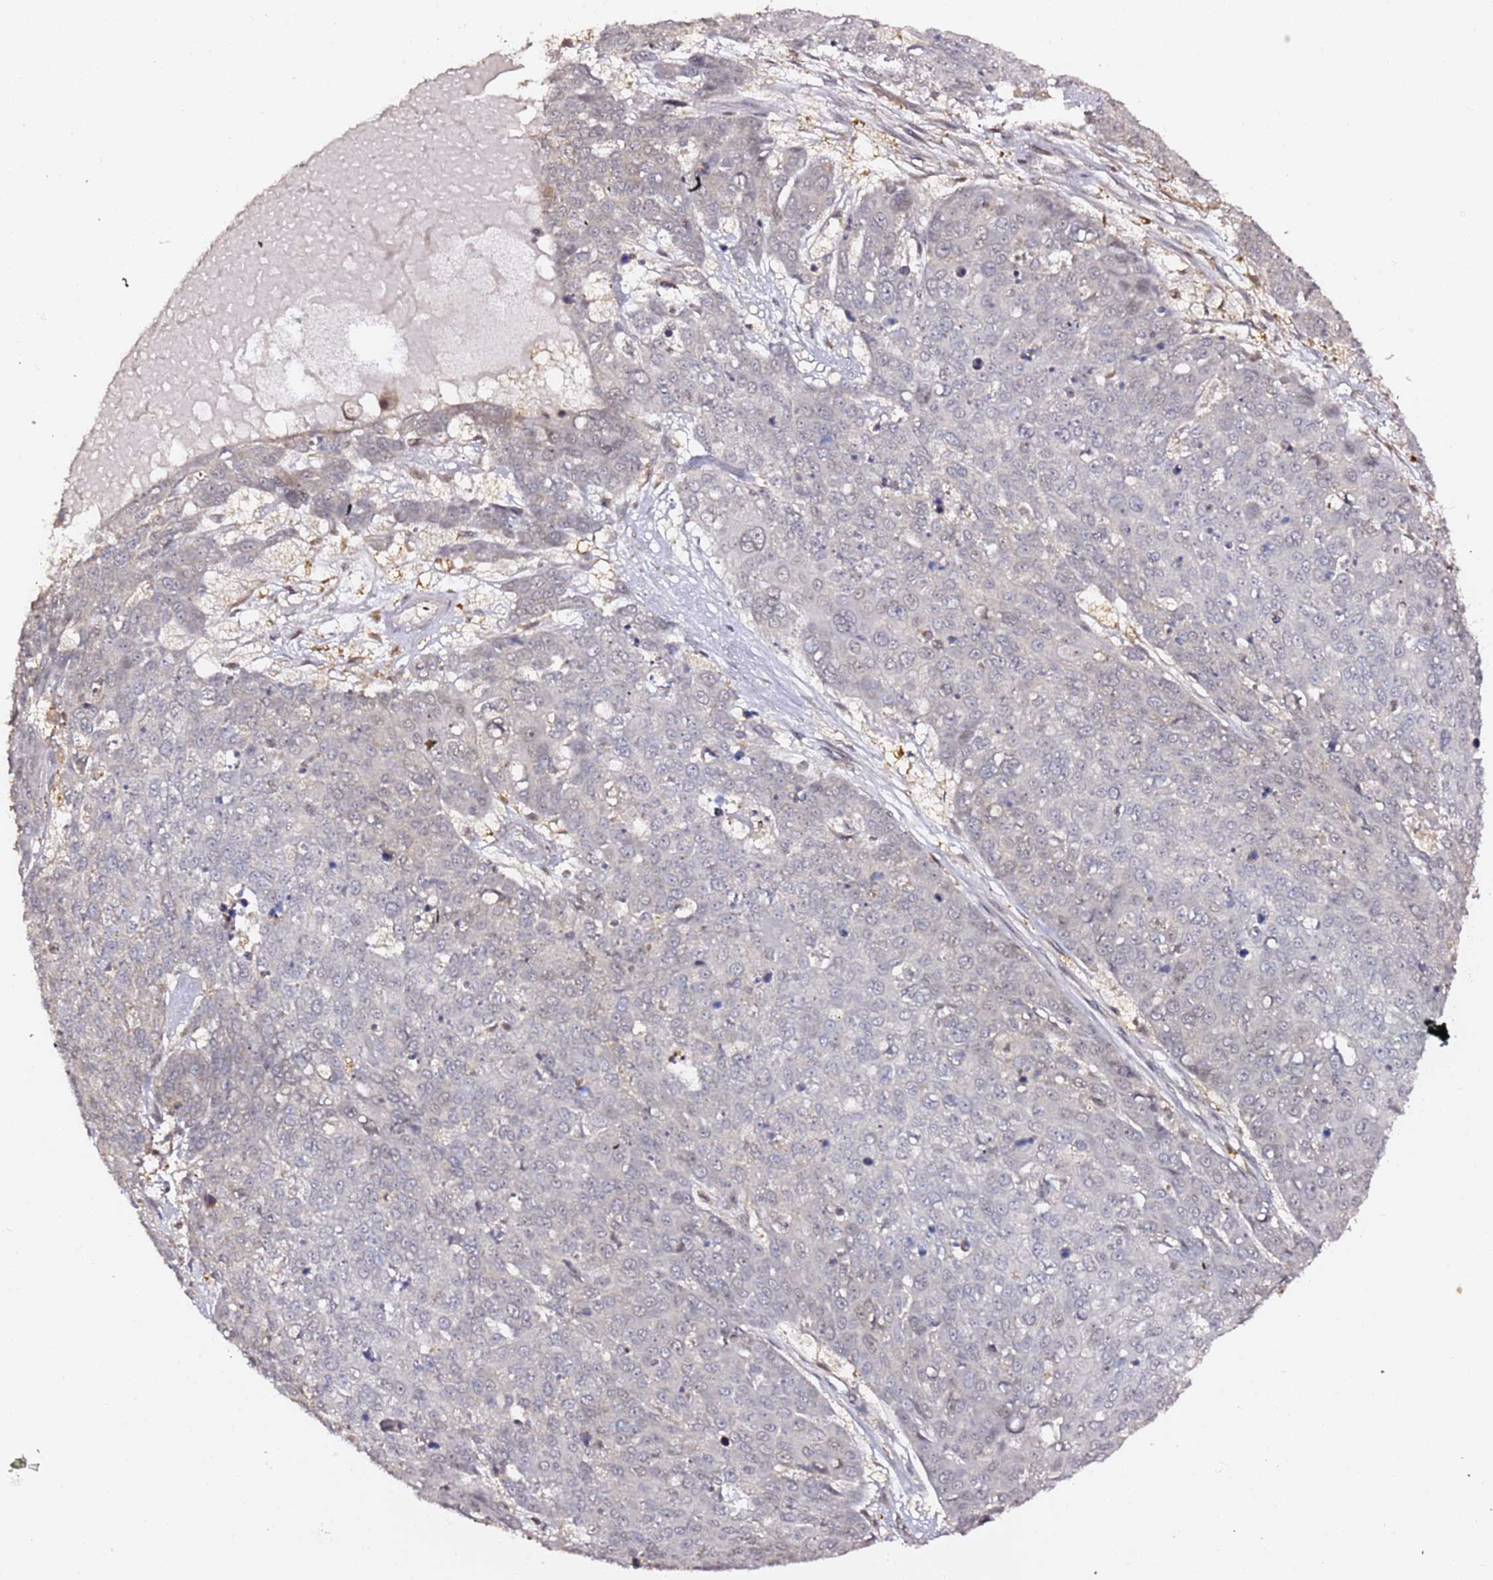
{"staining": {"intensity": "negative", "quantity": "none", "location": "none"}, "tissue": "skin cancer", "cell_type": "Tumor cells", "image_type": "cancer", "snomed": [{"axis": "morphology", "description": "Squamous cell carcinoma, NOS"}, {"axis": "topography", "description": "Skin"}], "caption": "This is an IHC image of human squamous cell carcinoma (skin). There is no staining in tumor cells.", "gene": "OR5V1", "patient": {"sex": "male", "age": 71}}